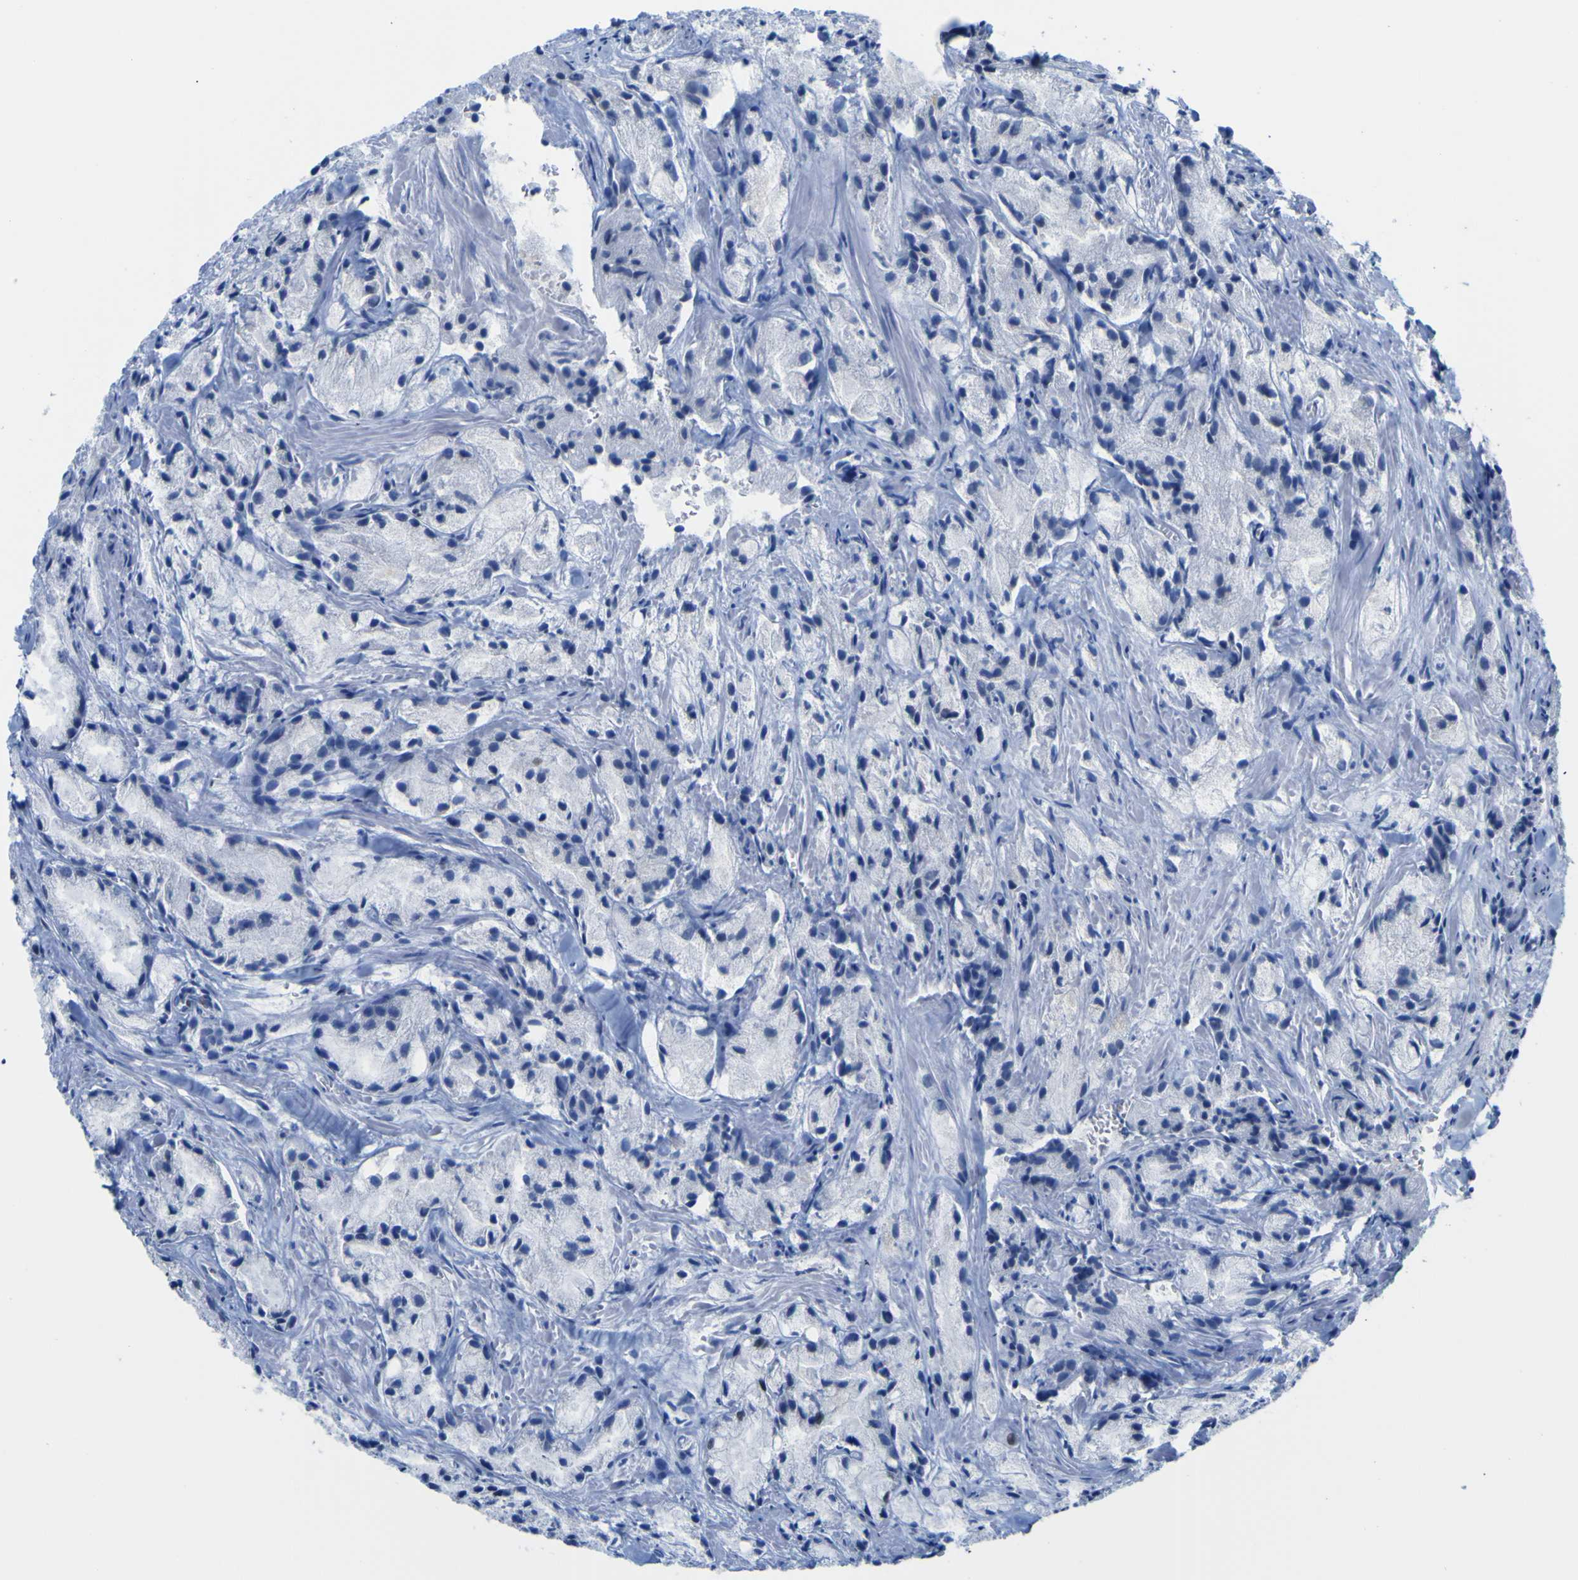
{"staining": {"intensity": "weak", "quantity": "<25%", "location": "nuclear"}, "tissue": "prostate cancer", "cell_type": "Tumor cells", "image_type": "cancer", "snomed": [{"axis": "morphology", "description": "Adenocarcinoma, Low grade"}, {"axis": "topography", "description": "Prostate"}], "caption": "A micrograph of human prostate cancer (low-grade adenocarcinoma) is negative for staining in tumor cells. The staining is performed using DAB brown chromogen with nuclei counter-stained in using hematoxylin.", "gene": "DACH1", "patient": {"sex": "male", "age": 64}}